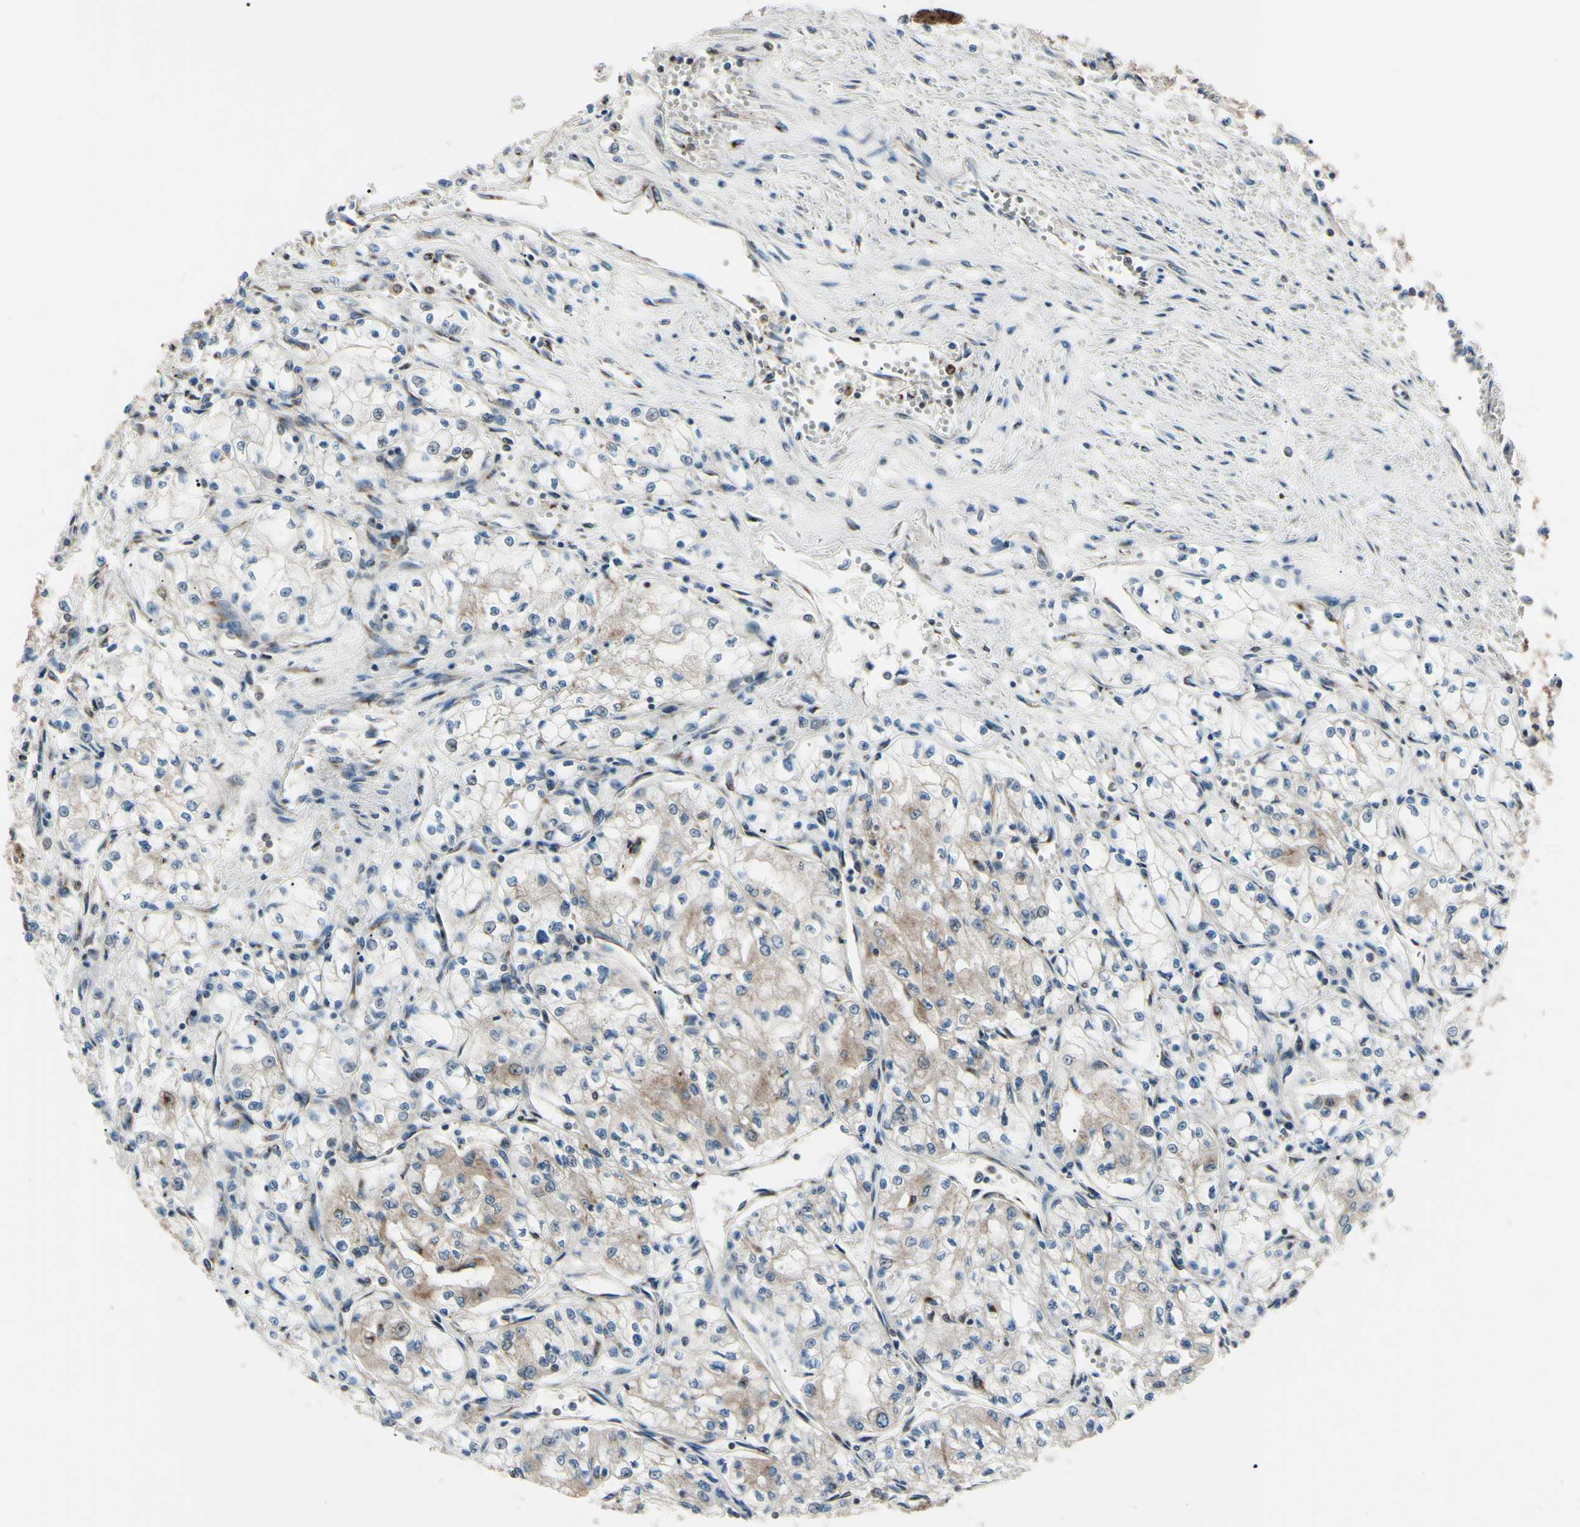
{"staining": {"intensity": "weak", "quantity": "25%-75%", "location": "cytoplasmic/membranous"}, "tissue": "renal cancer", "cell_type": "Tumor cells", "image_type": "cancer", "snomed": [{"axis": "morphology", "description": "Normal tissue, NOS"}, {"axis": "morphology", "description": "Adenocarcinoma, NOS"}, {"axis": "topography", "description": "Kidney"}], "caption": "Immunohistochemistry of human renal cancer (adenocarcinoma) exhibits low levels of weak cytoplasmic/membranous expression in about 25%-75% of tumor cells.", "gene": "MAPRE1", "patient": {"sex": "male", "age": 59}}